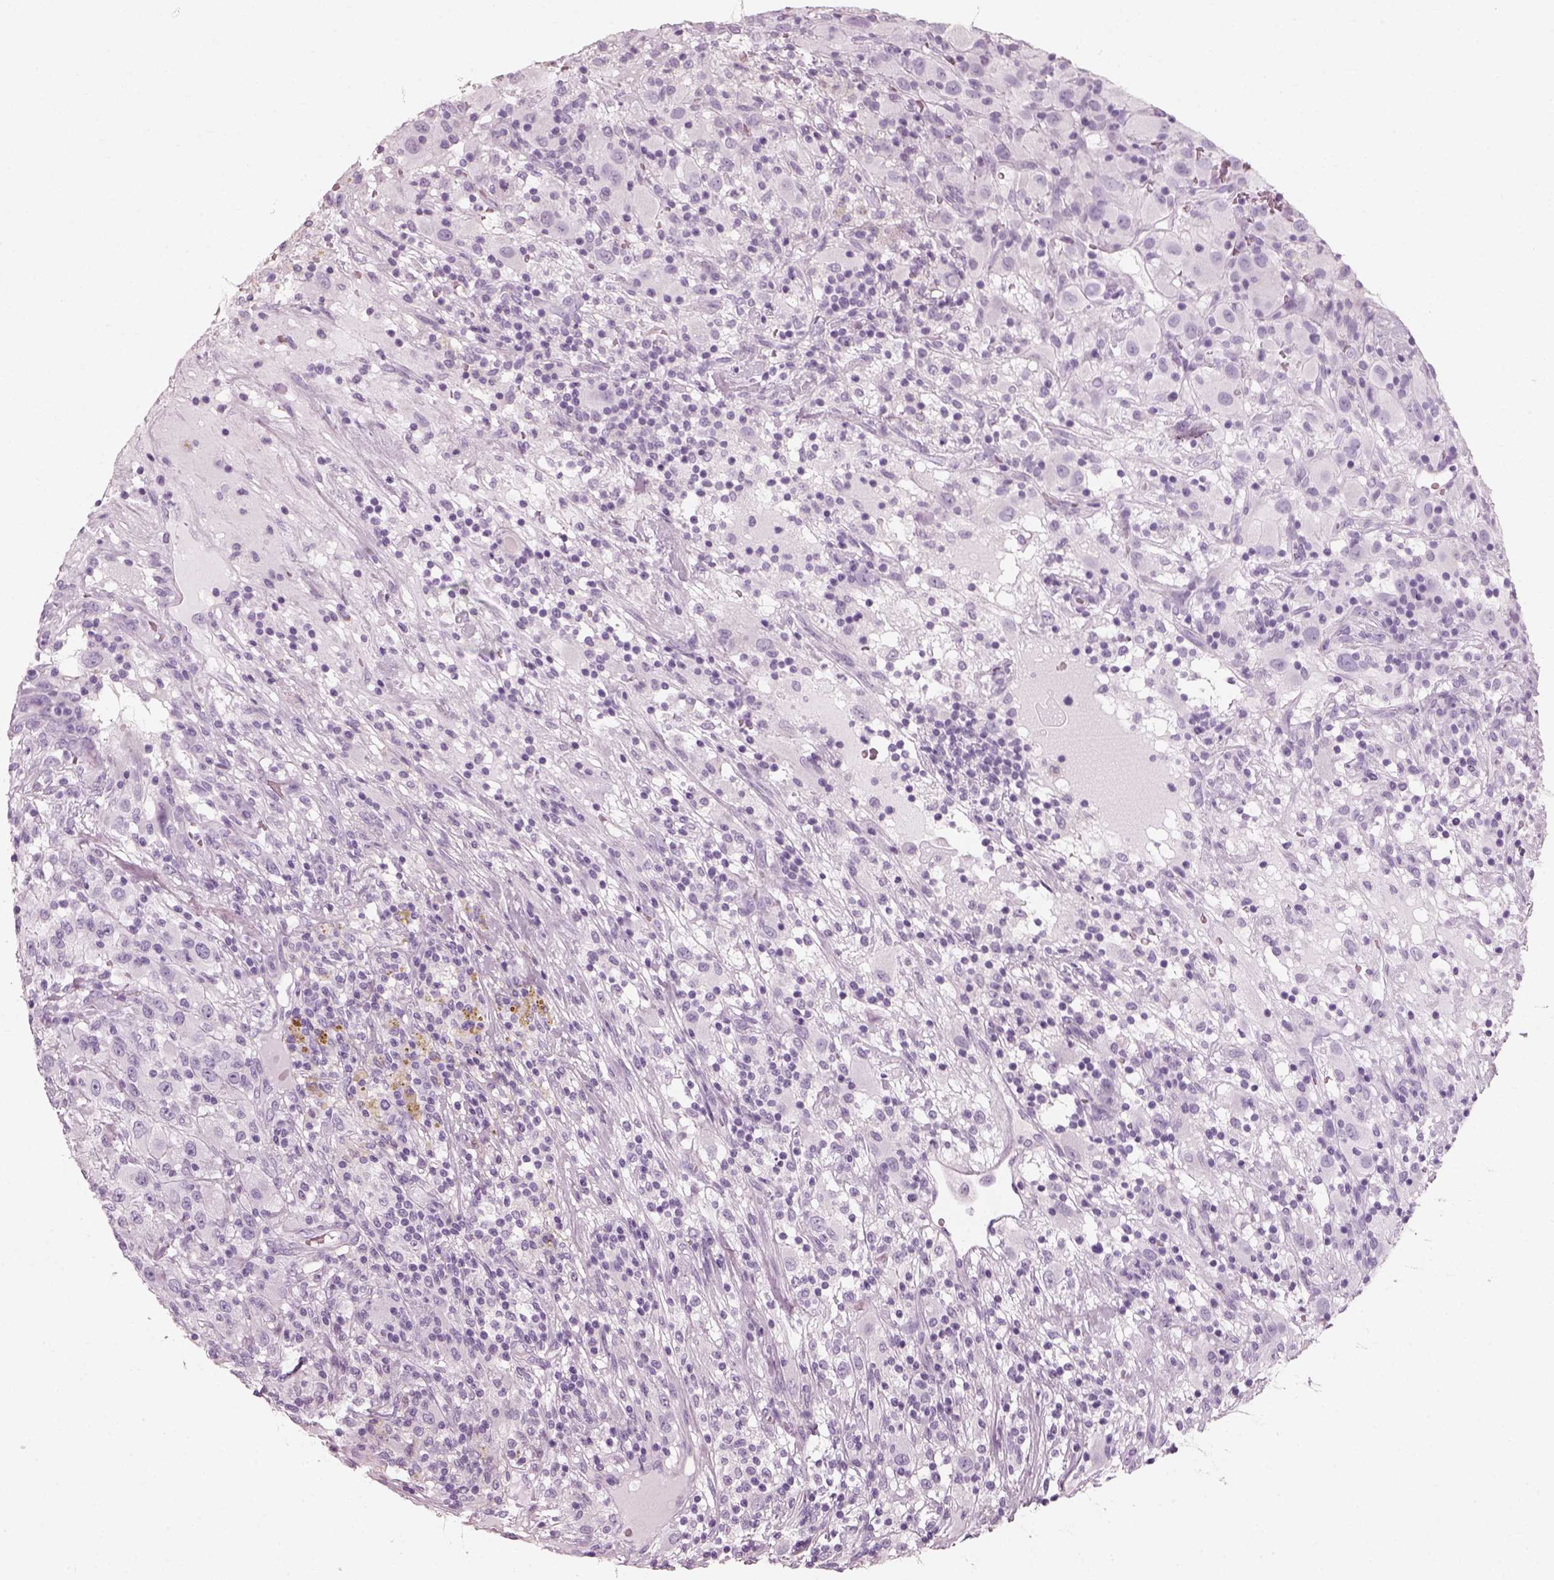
{"staining": {"intensity": "negative", "quantity": "none", "location": "none"}, "tissue": "renal cancer", "cell_type": "Tumor cells", "image_type": "cancer", "snomed": [{"axis": "morphology", "description": "Adenocarcinoma, NOS"}, {"axis": "topography", "description": "Kidney"}], "caption": "A high-resolution histopathology image shows immunohistochemistry (IHC) staining of adenocarcinoma (renal), which demonstrates no significant positivity in tumor cells.", "gene": "CRYAA", "patient": {"sex": "female", "age": 67}}